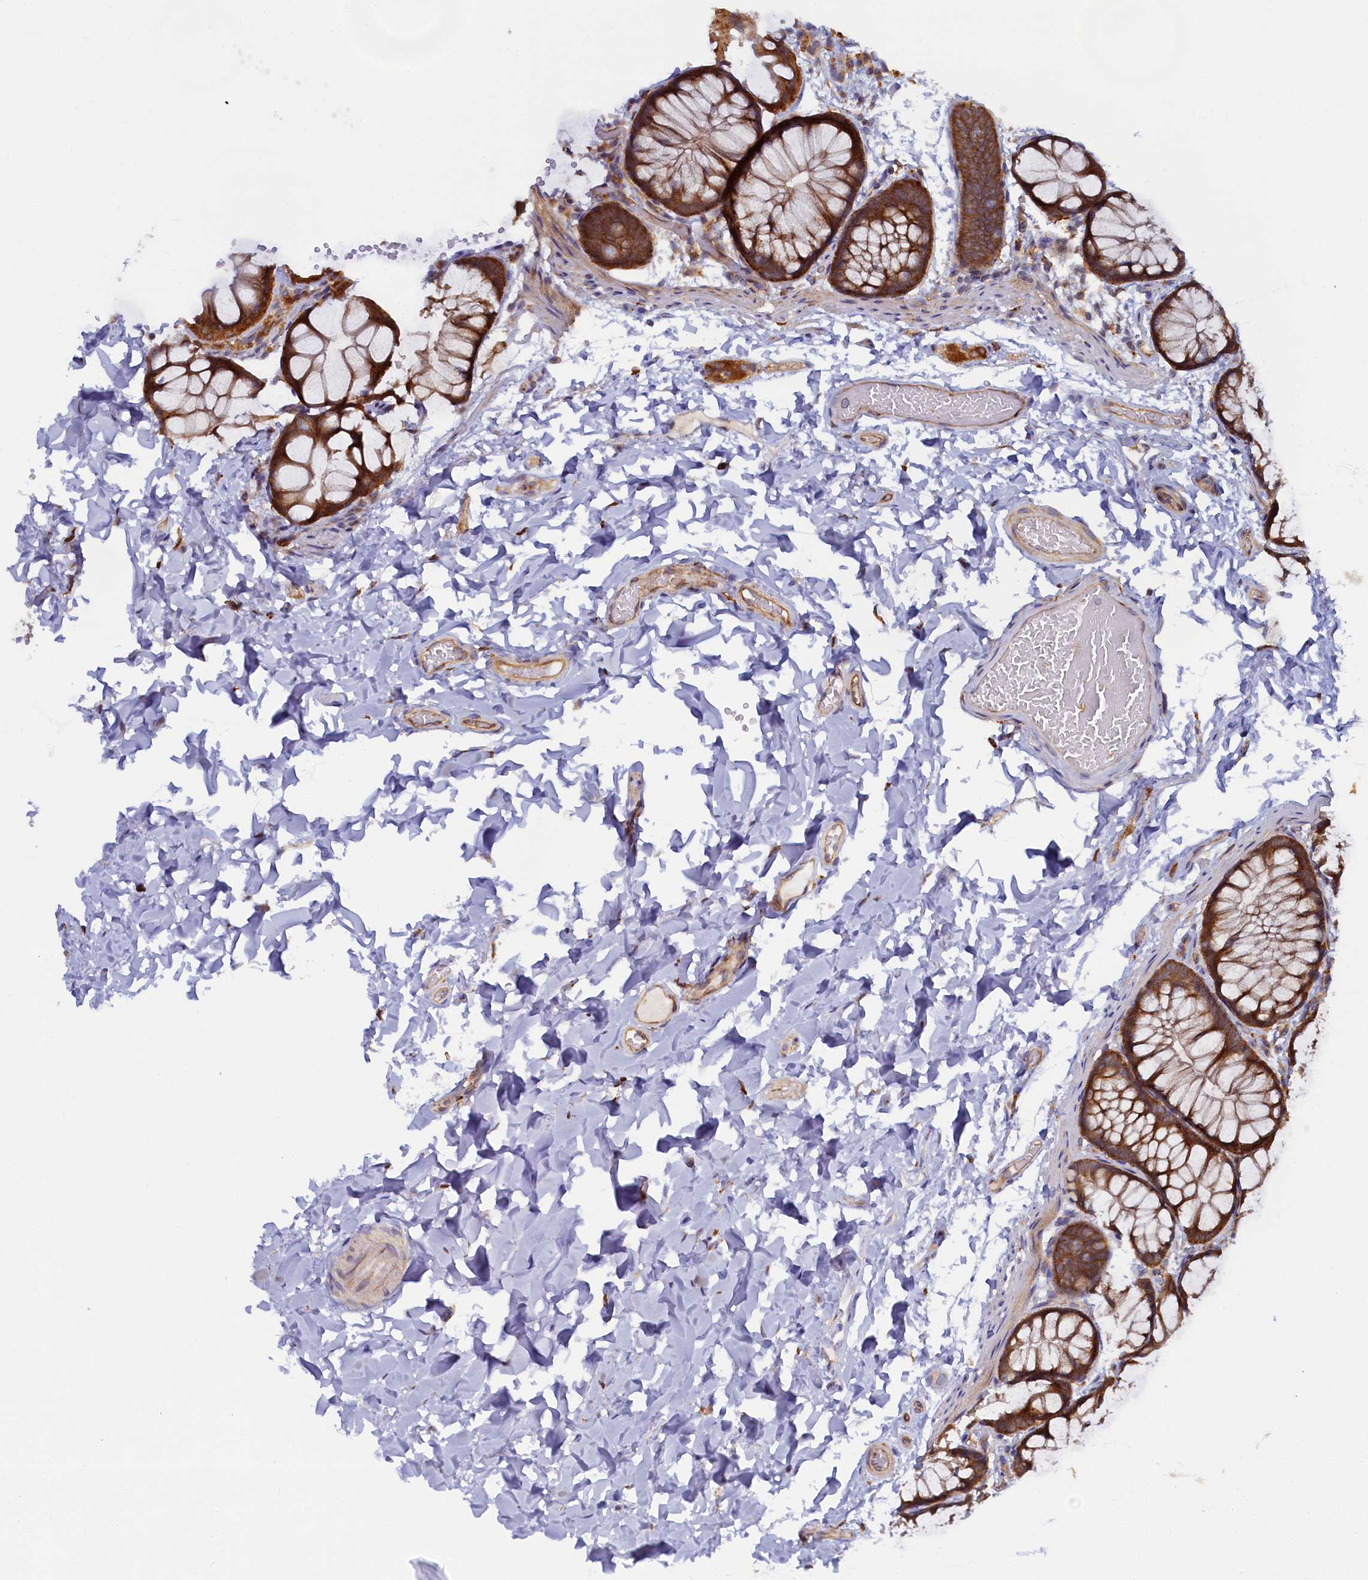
{"staining": {"intensity": "moderate", "quantity": "25%-75%", "location": "cytoplasmic/membranous"}, "tissue": "colon", "cell_type": "Endothelial cells", "image_type": "normal", "snomed": [{"axis": "morphology", "description": "Normal tissue, NOS"}, {"axis": "topography", "description": "Colon"}], "caption": "High-power microscopy captured an IHC histopathology image of benign colon, revealing moderate cytoplasmic/membranous expression in about 25%-75% of endothelial cells. The staining is performed using DAB (3,3'-diaminobenzidine) brown chromogen to label protein expression. The nuclei are counter-stained blue using hematoxylin.", "gene": "STX12", "patient": {"sex": "male", "age": 47}}